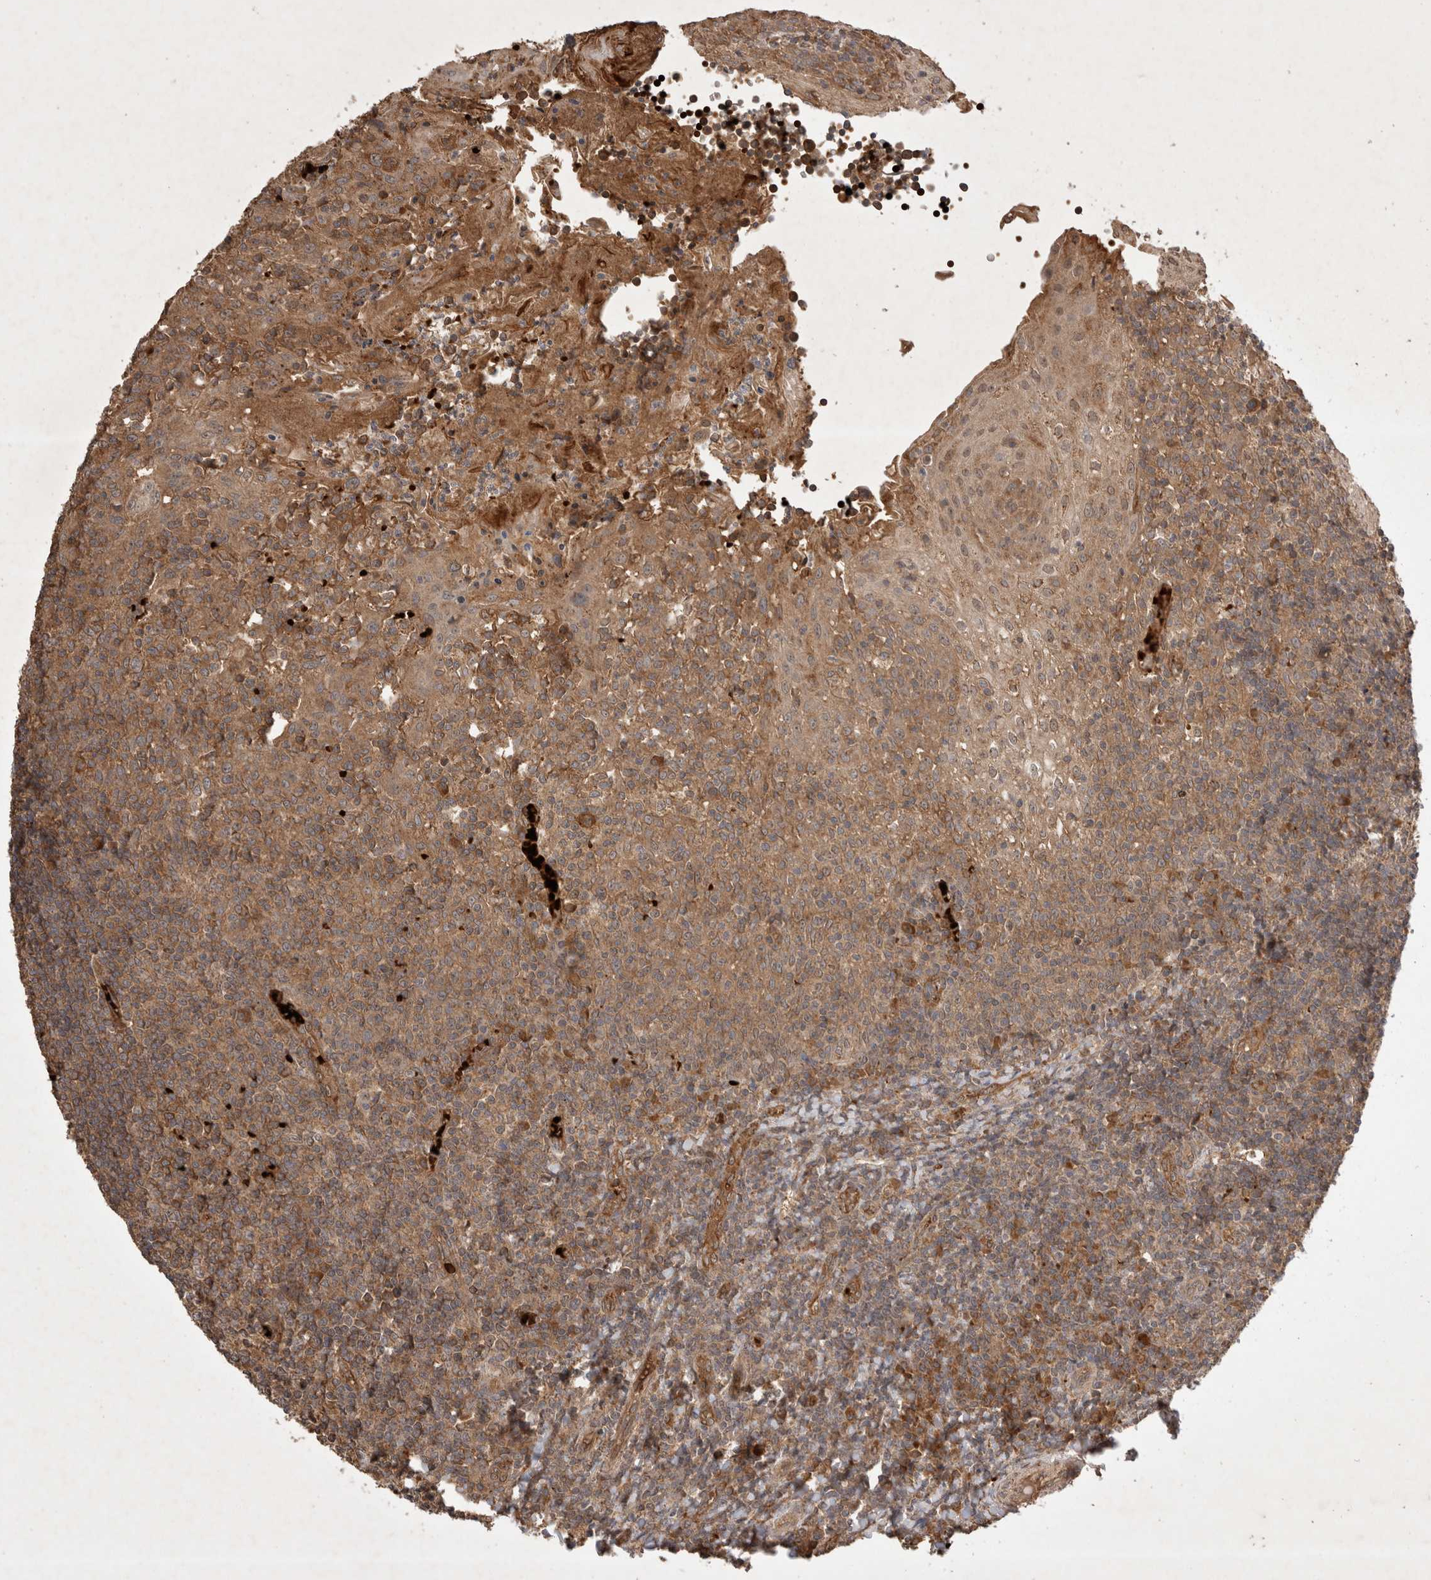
{"staining": {"intensity": "weak", "quantity": ">75%", "location": "cytoplasmic/membranous"}, "tissue": "tonsil", "cell_type": "Germinal center cells", "image_type": "normal", "snomed": [{"axis": "morphology", "description": "Normal tissue, NOS"}, {"axis": "topography", "description": "Tonsil"}], "caption": "Immunohistochemistry image of unremarkable tonsil stained for a protein (brown), which exhibits low levels of weak cytoplasmic/membranous expression in about >75% of germinal center cells.", "gene": "FAM221A", "patient": {"sex": "female", "age": 19}}